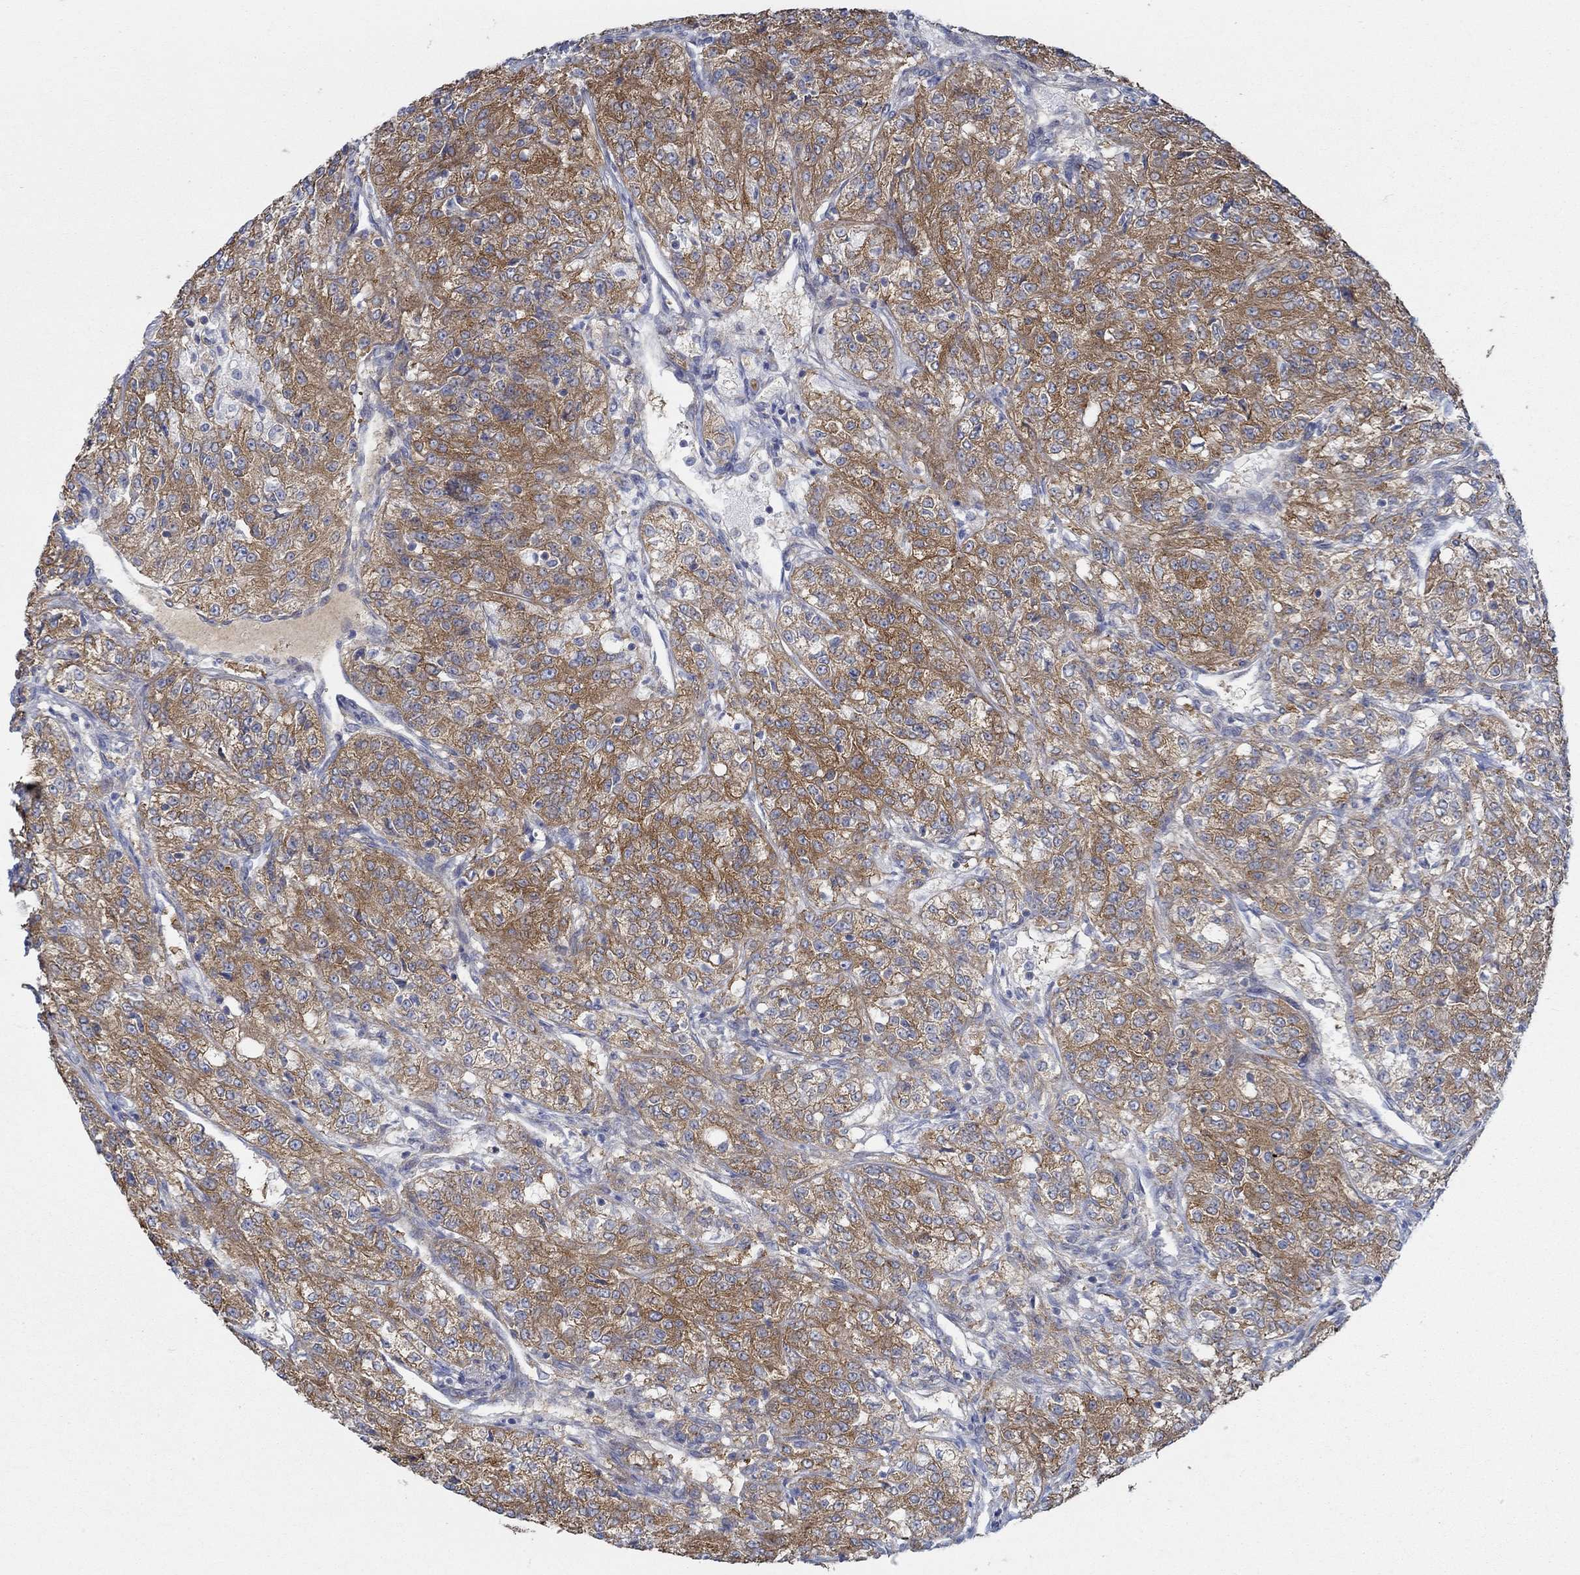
{"staining": {"intensity": "strong", "quantity": ">75%", "location": "cytoplasmic/membranous"}, "tissue": "renal cancer", "cell_type": "Tumor cells", "image_type": "cancer", "snomed": [{"axis": "morphology", "description": "Adenocarcinoma, NOS"}, {"axis": "topography", "description": "Kidney"}], "caption": "IHC staining of renal cancer, which shows high levels of strong cytoplasmic/membranous expression in about >75% of tumor cells indicating strong cytoplasmic/membranous protein staining. The staining was performed using DAB (3,3'-diaminobenzidine) (brown) for protein detection and nuclei were counterstained in hematoxylin (blue).", "gene": "SPAG9", "patient": {"sex": "female", "age": 63}}